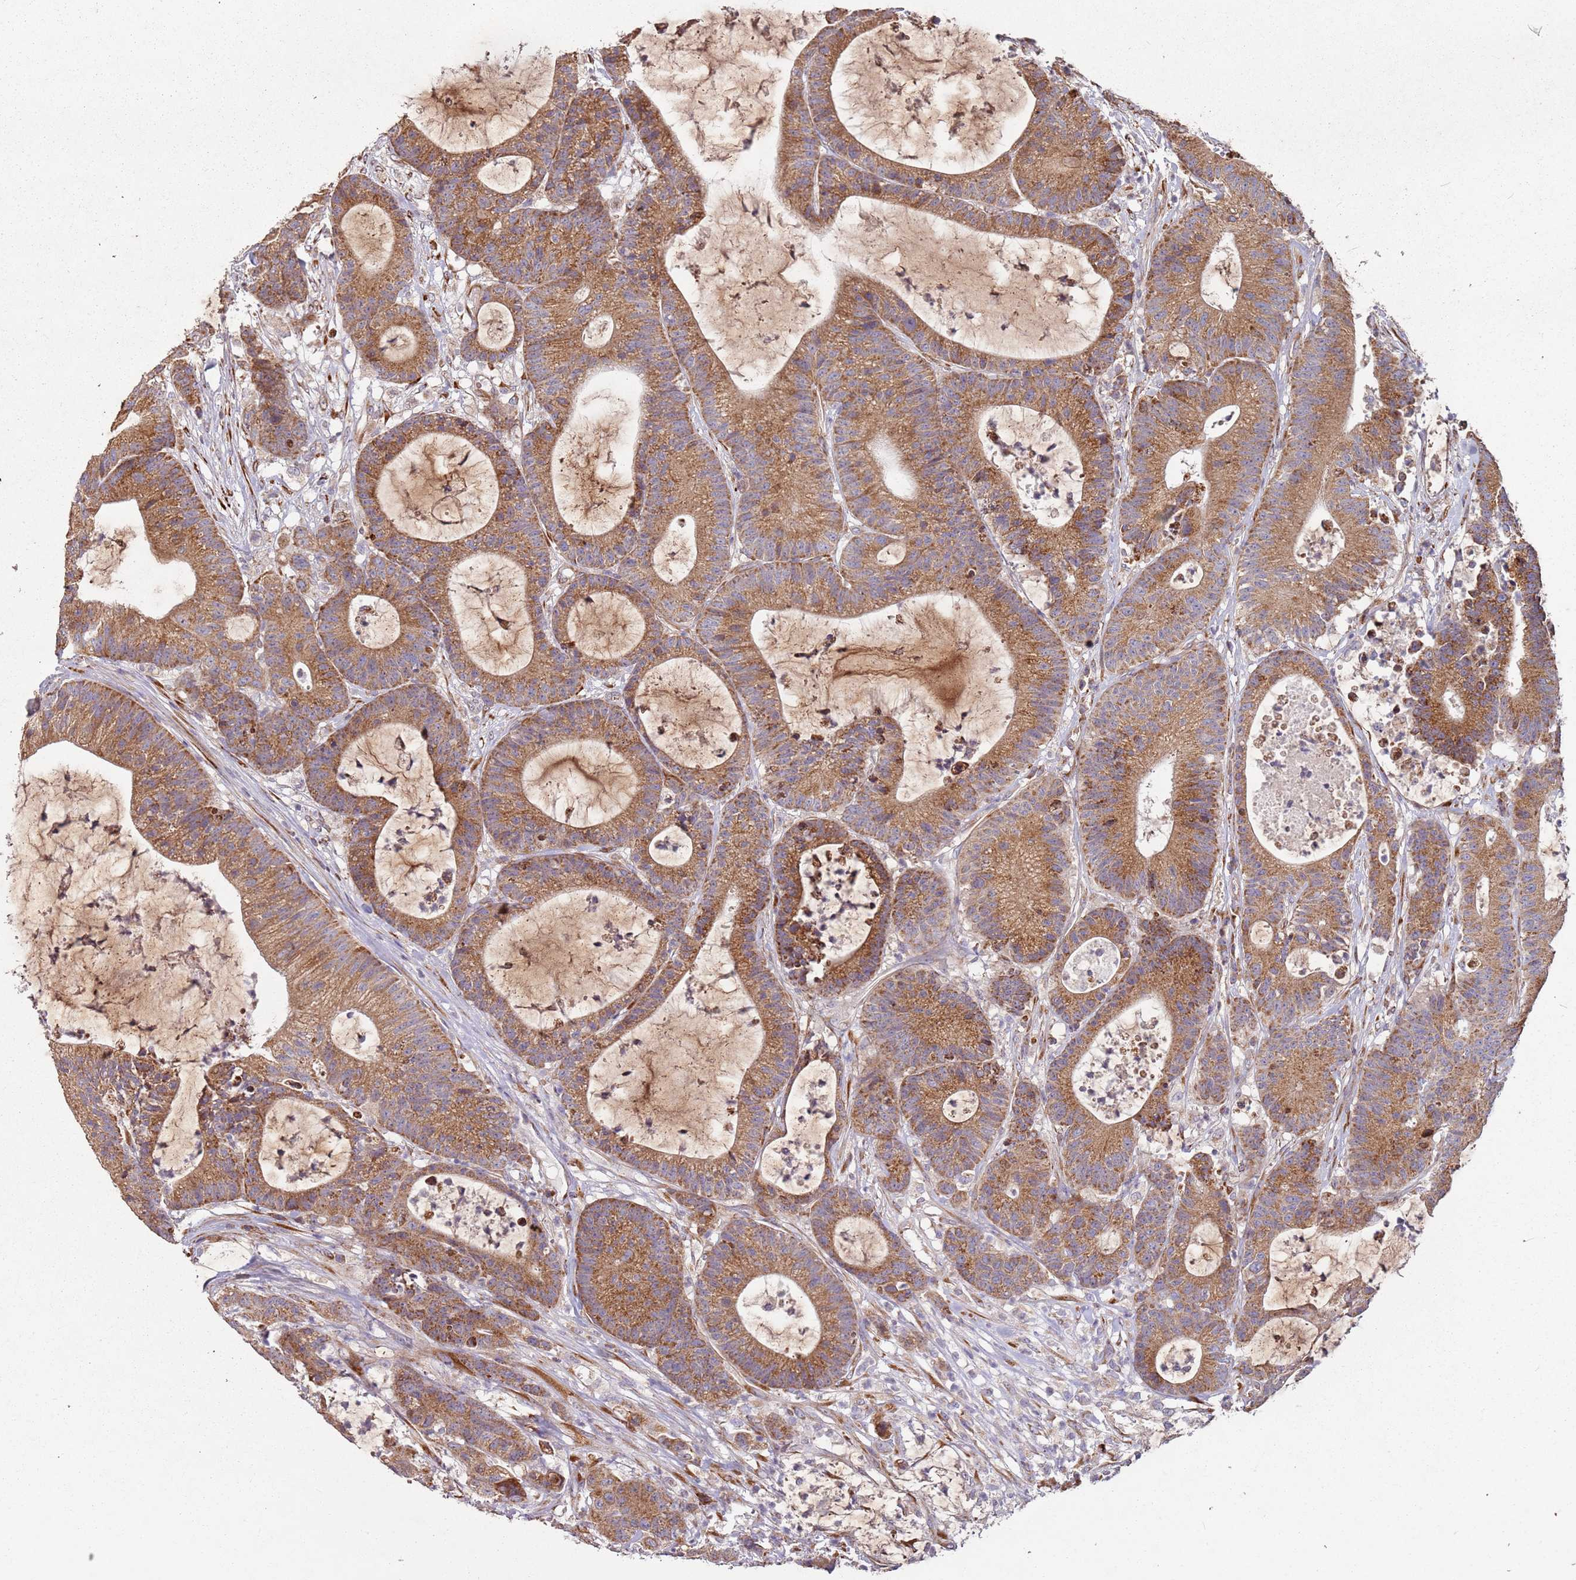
{"staining": {"intensity": "moderate", "quantity": ">75%", "location": "cytoplasmic/membranous"}, "tissue": "colorectal cancer", "cell_type": "Tumor cells", "image_type": "cancer", "snomed": [{"axis": "morphology", "description": "Adenocarcinoma, NOS"}, {"axis": "topography", "description": "Colon"}], "caption": "Human colorectal cancer (adenocarcinoma) stained for a protein (brown) reveals moderate cytoplasmic/membranous positive expression in approximately >75% of tumor cells.", "gene": "ARFRP1", "patient": {"sex": "female", "age": 84}}